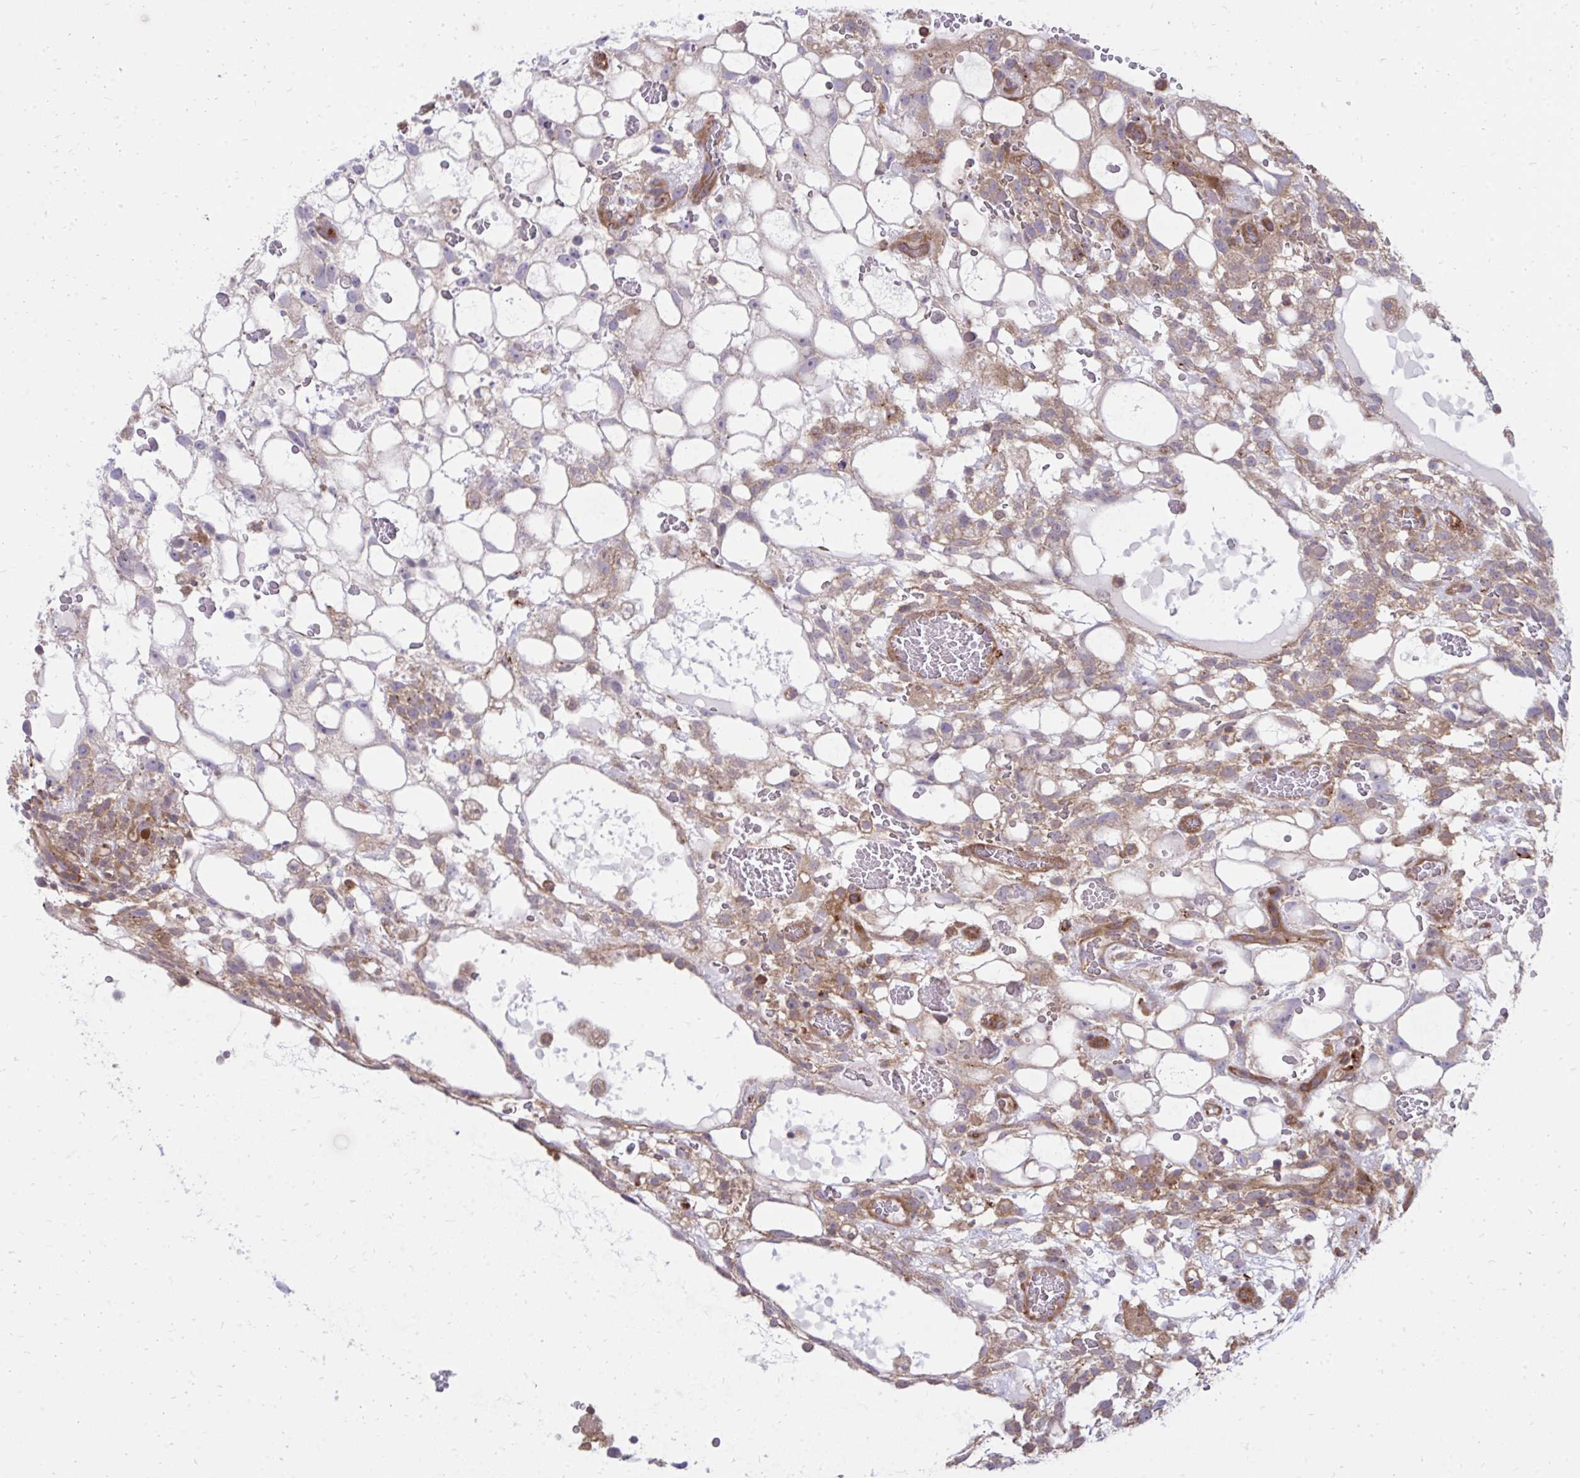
{"staining": {"intensity": "weak", "quantity": "25%-75%", "location": "cytoplasmic/membranous"}, "tissue": "testis cancer", "cell_type": "Tumor cells", "image_type": "cancer", "snomed": [{"axis": "morphology", "description": "Normal tissue, NOS"}, {"axis": "morphology", "description": "Carcinoma, Embryonal, NOS"}, {"axis": "topography", "description": "Testis"}], "caption": "Immunohistochemical staining of human testis embryonal carcinoma exhibits low levels of weak cytoplasmic/membranous protein positivity in approximately 25%-75% of tumor cells.", "gene": "ASAP1", "patient": {"sex": "male", "age": 32}}